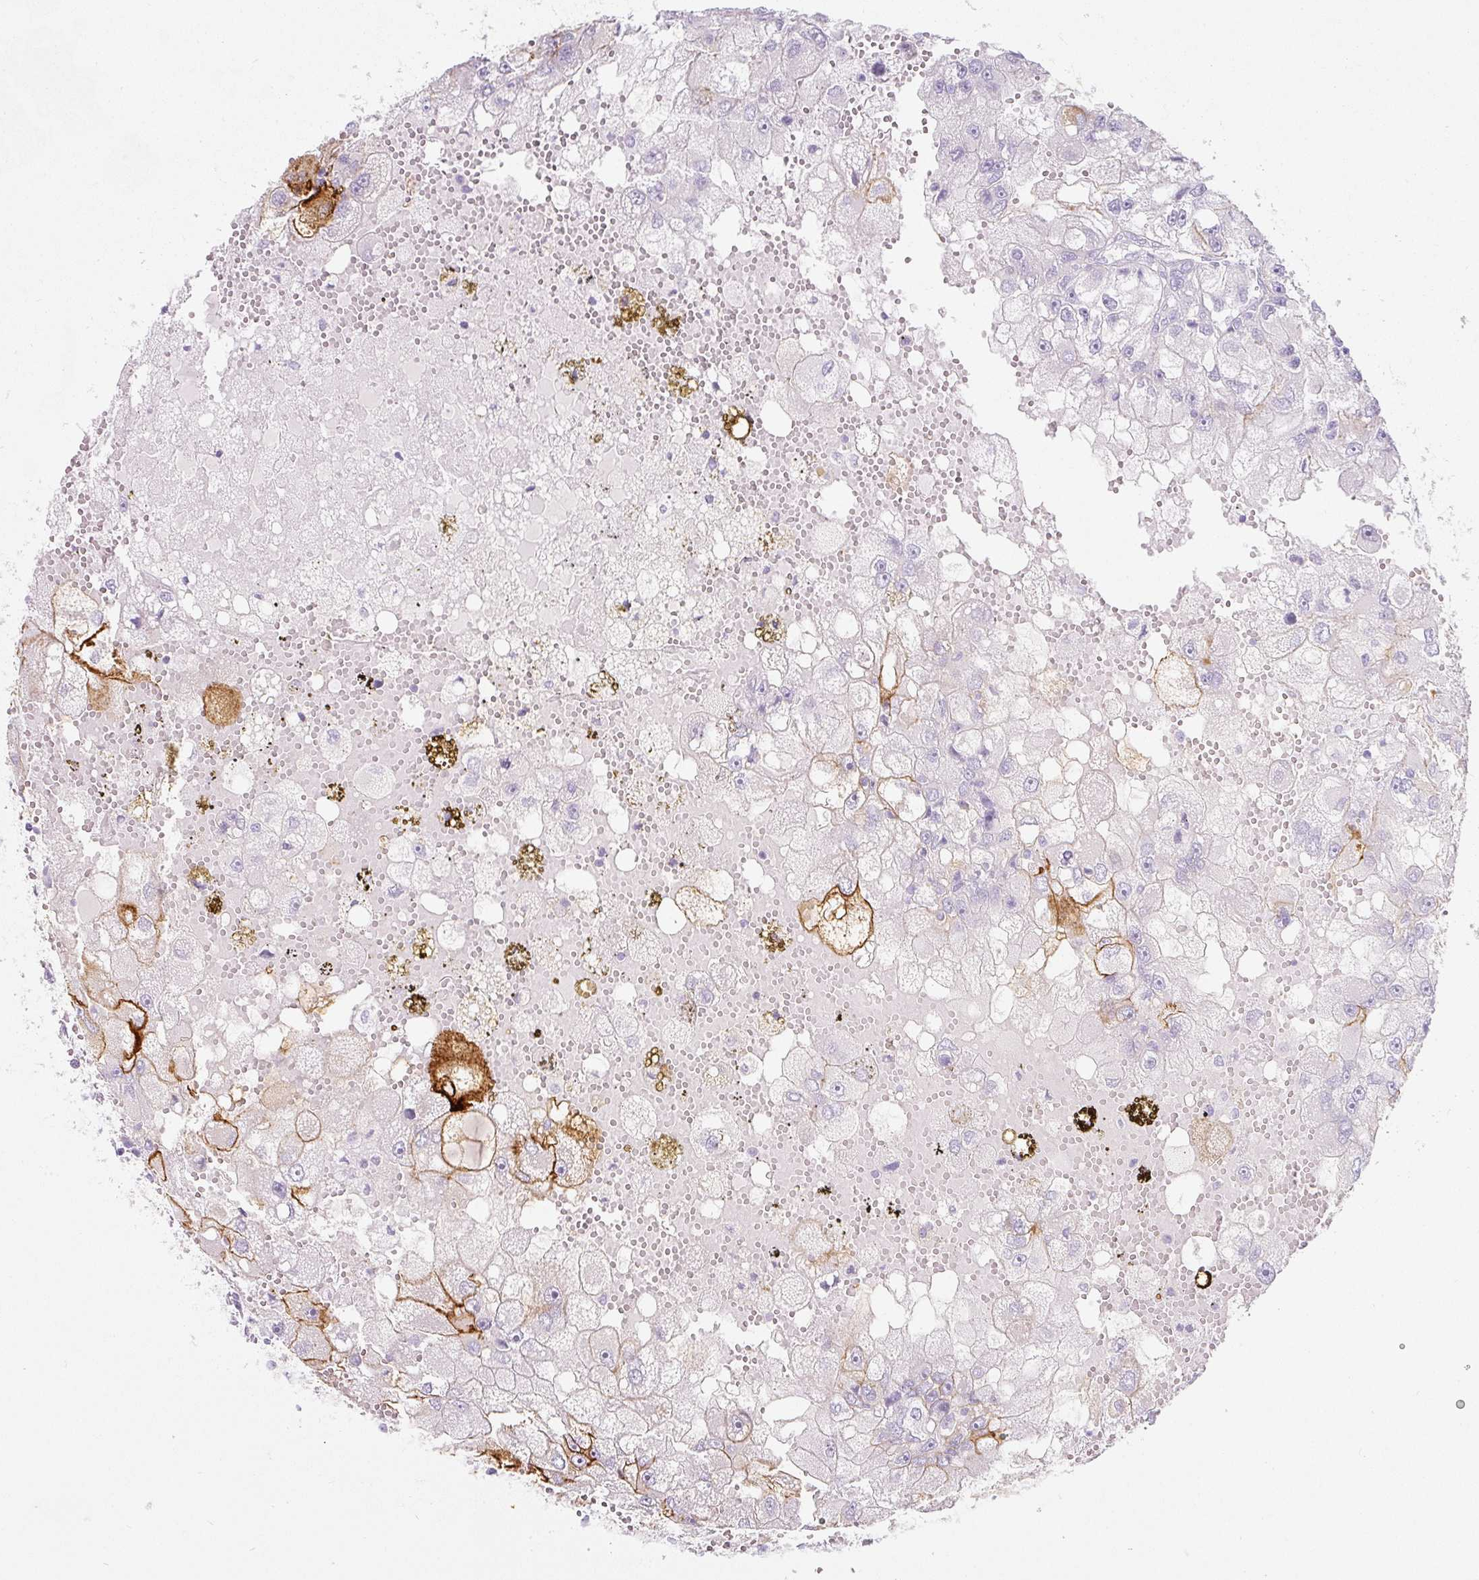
{"staining": {"intensity": "strong", "quantity": "<25%", "location": "cytoplasmic/membranous"}, "tissue": "renal cancer", "cell_type": "Tumor cells", "image_type": "cancer", "snomed": [{"axis": "morphology", "description": "Adenocarcinoma, NOS"}, {"axis": "topography", "description": "Kidney"}], "caption": "Immunohistochemistry (IHC) of human renal adenocarcinoma exhibits medium levels of strong cytoplasmic/membranous positivity in about <25% of tumor cells.", "gene": "SLC2A2", "patient": {"sex": "male", "age": 63}}